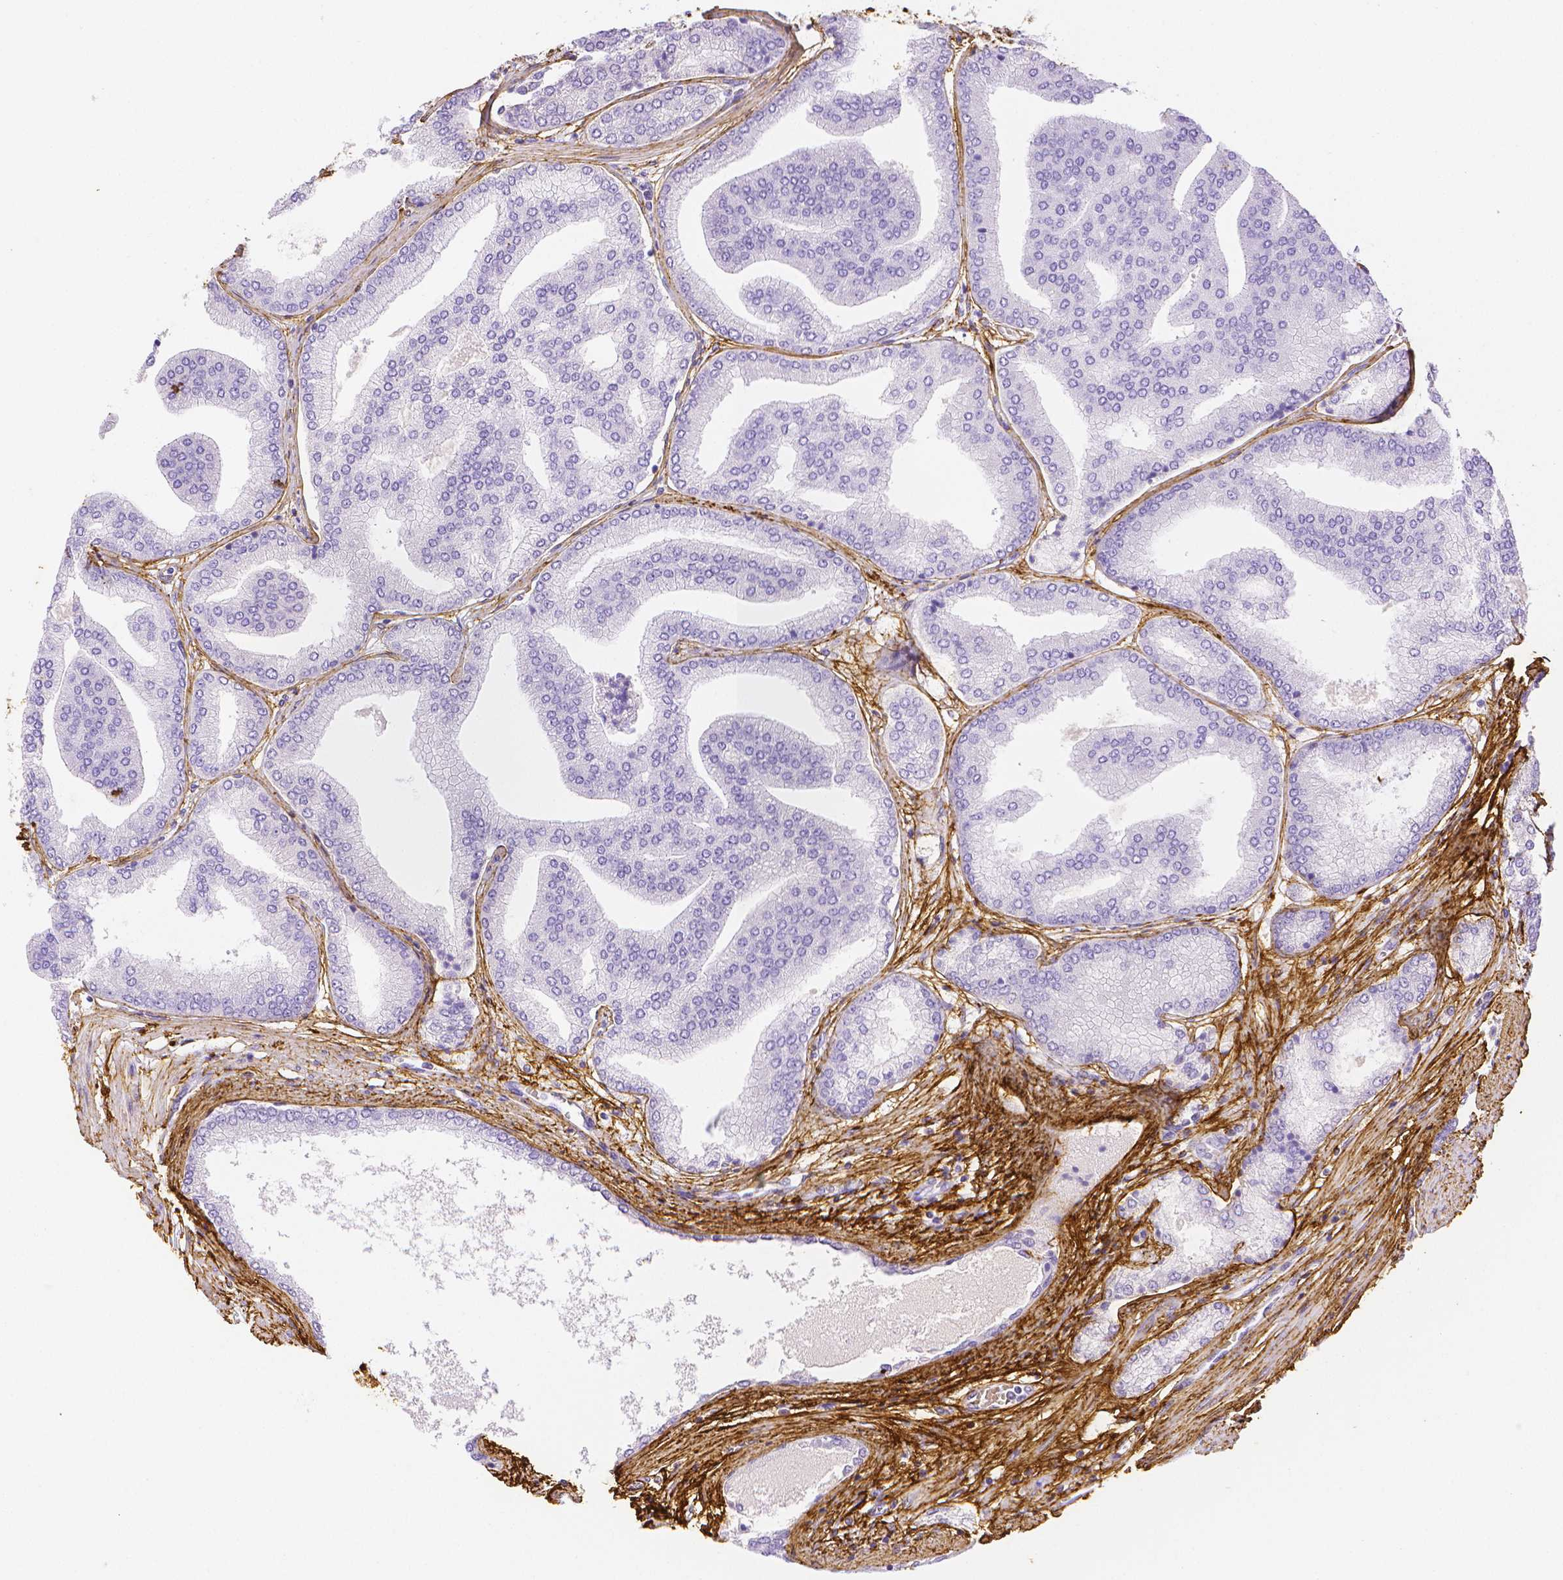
{"staining": {"intensity": "negative", "quantity": "none", "location": "none"}, "tissue": "prostate cancer", "cell_type": "Tumor cells", "image_type": "cancer", "snomed": [{"axis": "morphology", "description": "Adenocarcinoma, NOS"}, {"axis": "topography", "description": "Prostate"}], "caption": "DAB (3,3'-diaminobenzidine) immunohistochemical staining of human prostate adenocarcinoma displays no significant expression in tumor cells.", "gene": "FBN1", "patient": {"sex": "male", "age": 63}}